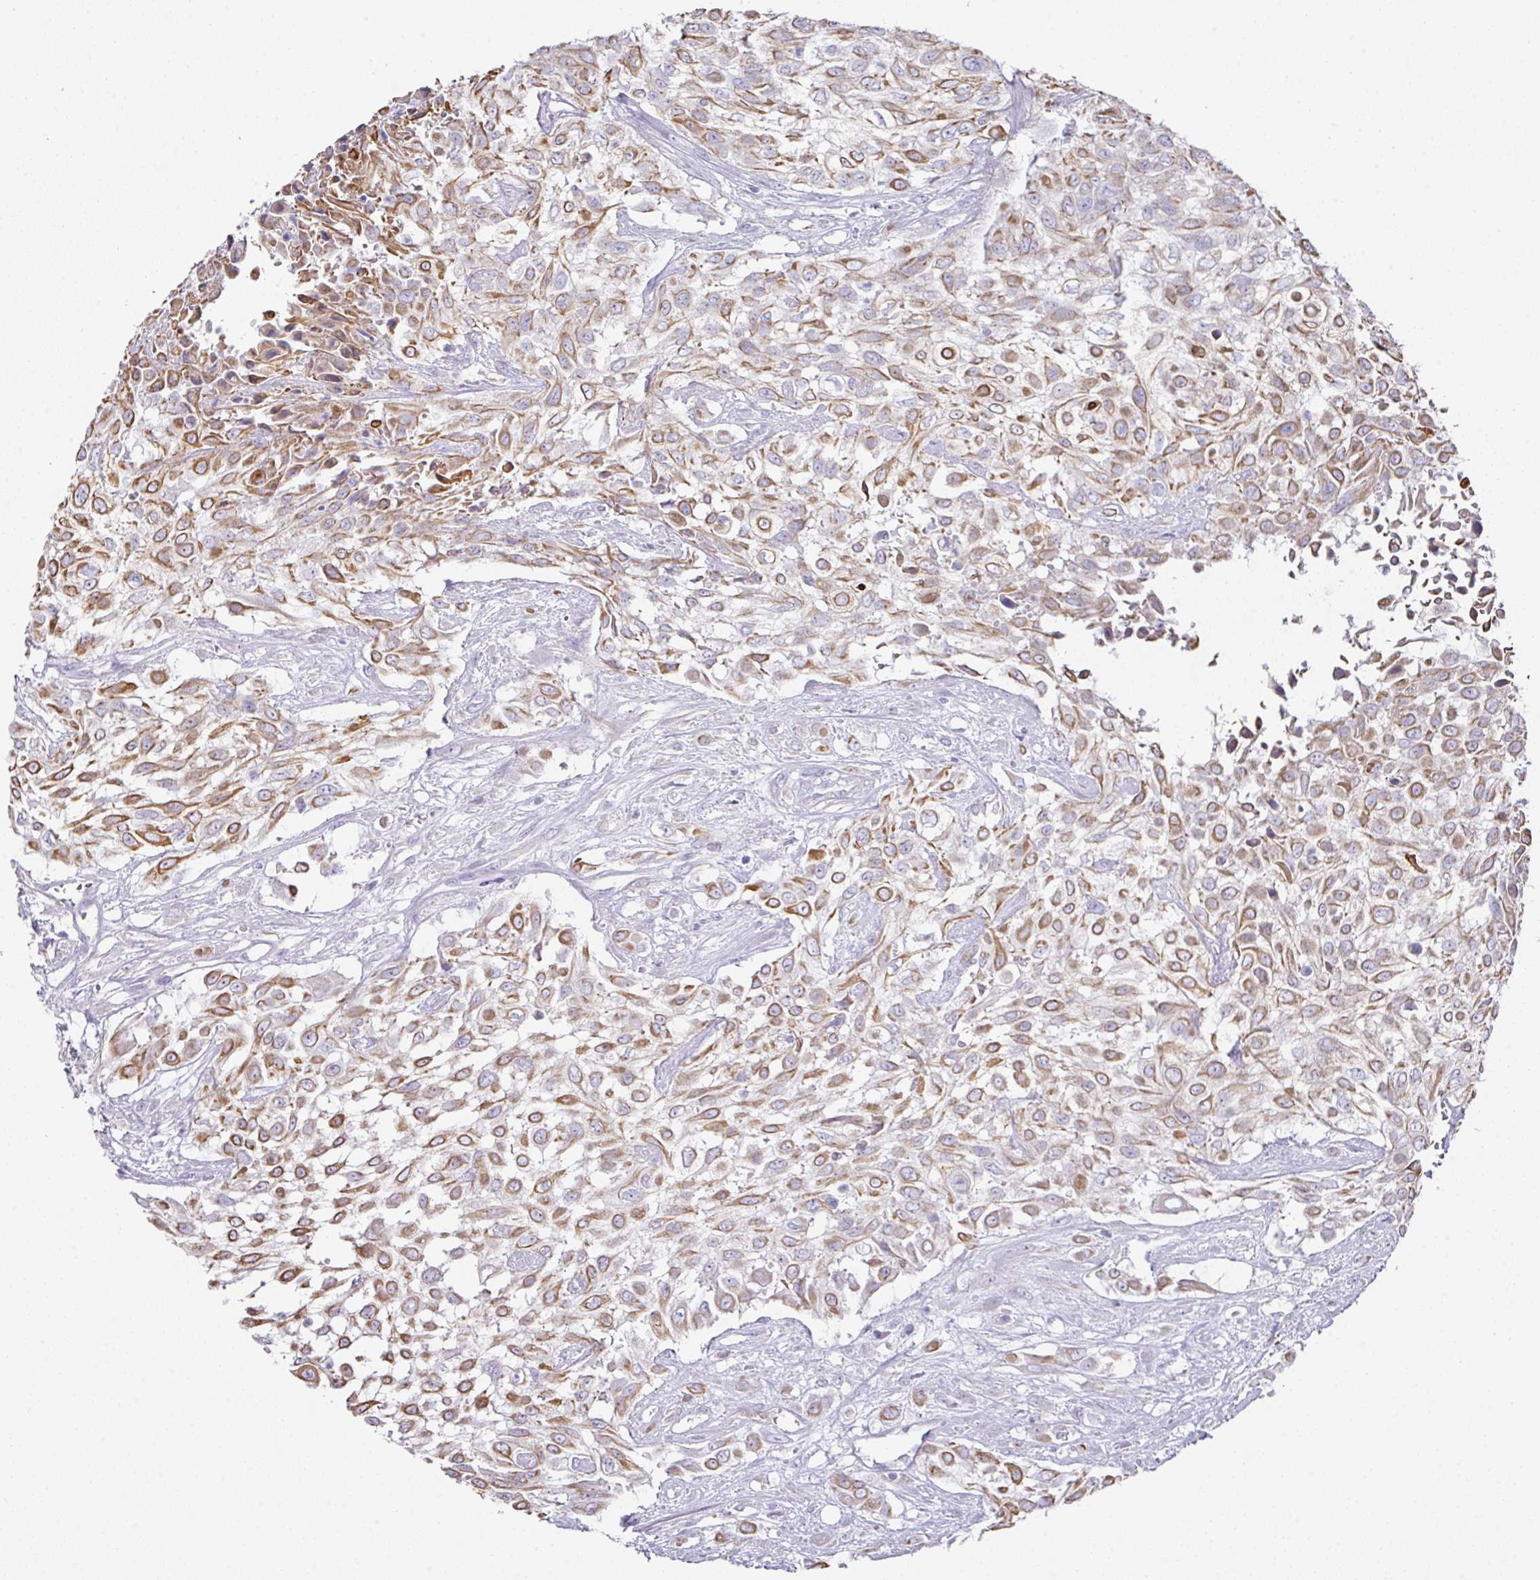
{"staining": {"intensity": "moderate", "quantity": ">75%", "location": "cytoplasmic/membranous"}, "tissue": "urothelial cancer", "cell_type": "Tumor cells", "image_type": "cancer", "snomed": [{"axis": "morphology", "description": "Urothelial carcinoma, High grade"}, {"axis": "topography", "description": "Urinary bladder"}], "caption": "High-grade urothelial carcinoma stained with DAB (3,3'-diaminobenzidine) immunohistochemistry demonstrates medium levels of moderate cytoplasmic/membranous positivity in about >75% of tumor cells.", "gene": "TARM1", "patient": {"sex": "male", "age": 57}}